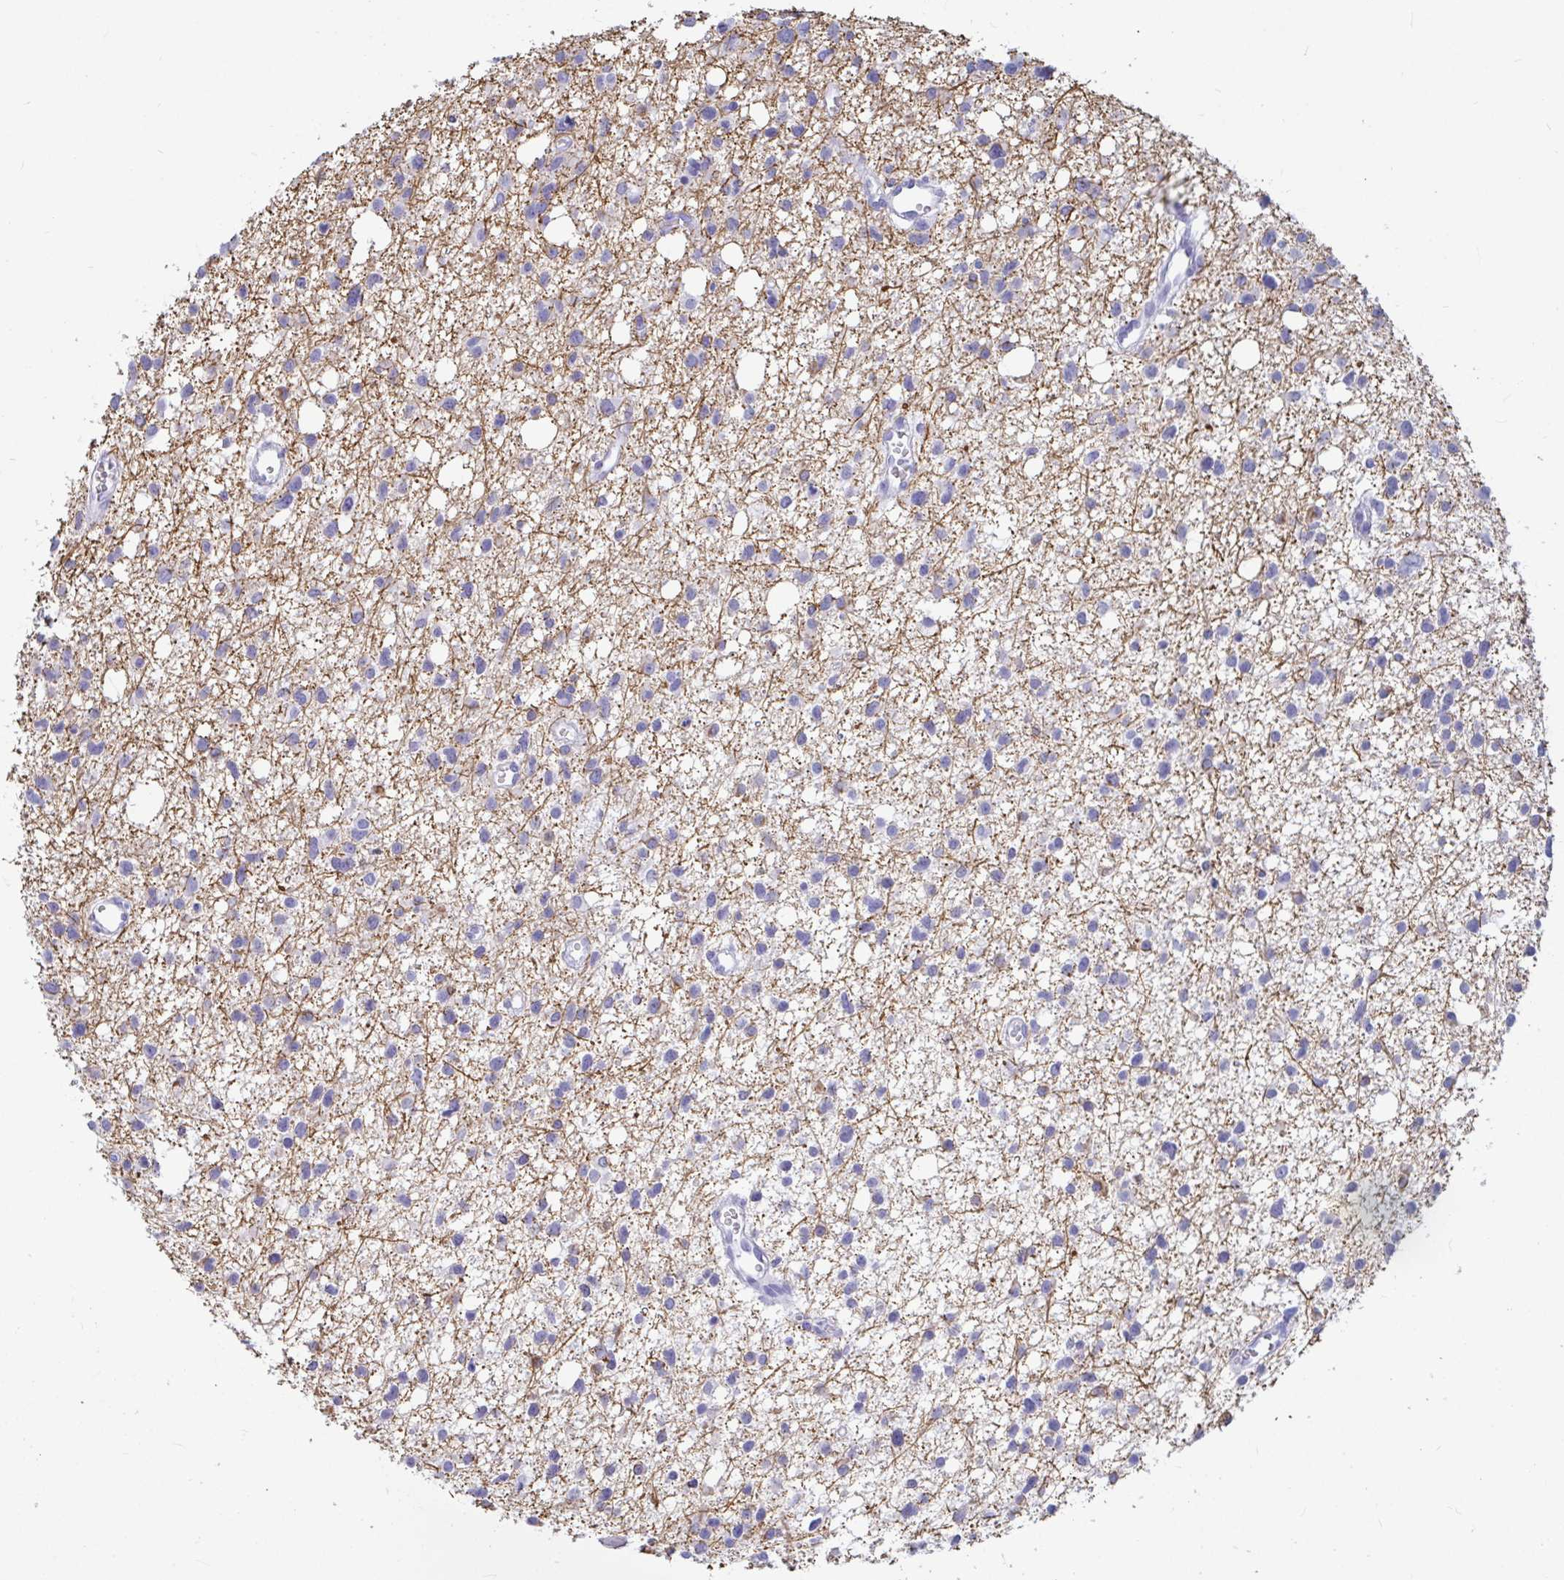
{"staining": {"intensity": "negative", "quantity": "none", "location": "none"}, "tissue": "glioma", "cell_type": "Tumor cells", "image_type": "cancer", "snomed": [{"axis": "morphology", "description": "Glioma, malignant, High grade"}, {"axis": "topography", "description": "Brain"}], "caption": "An IHC micrograph of high-grade glioma (malignant) is shown. There is no staining in tumor cells of high-grade glioma (malignant).", "gene": "OR5J2", "patient": {"sex": "male", "age": 23}}